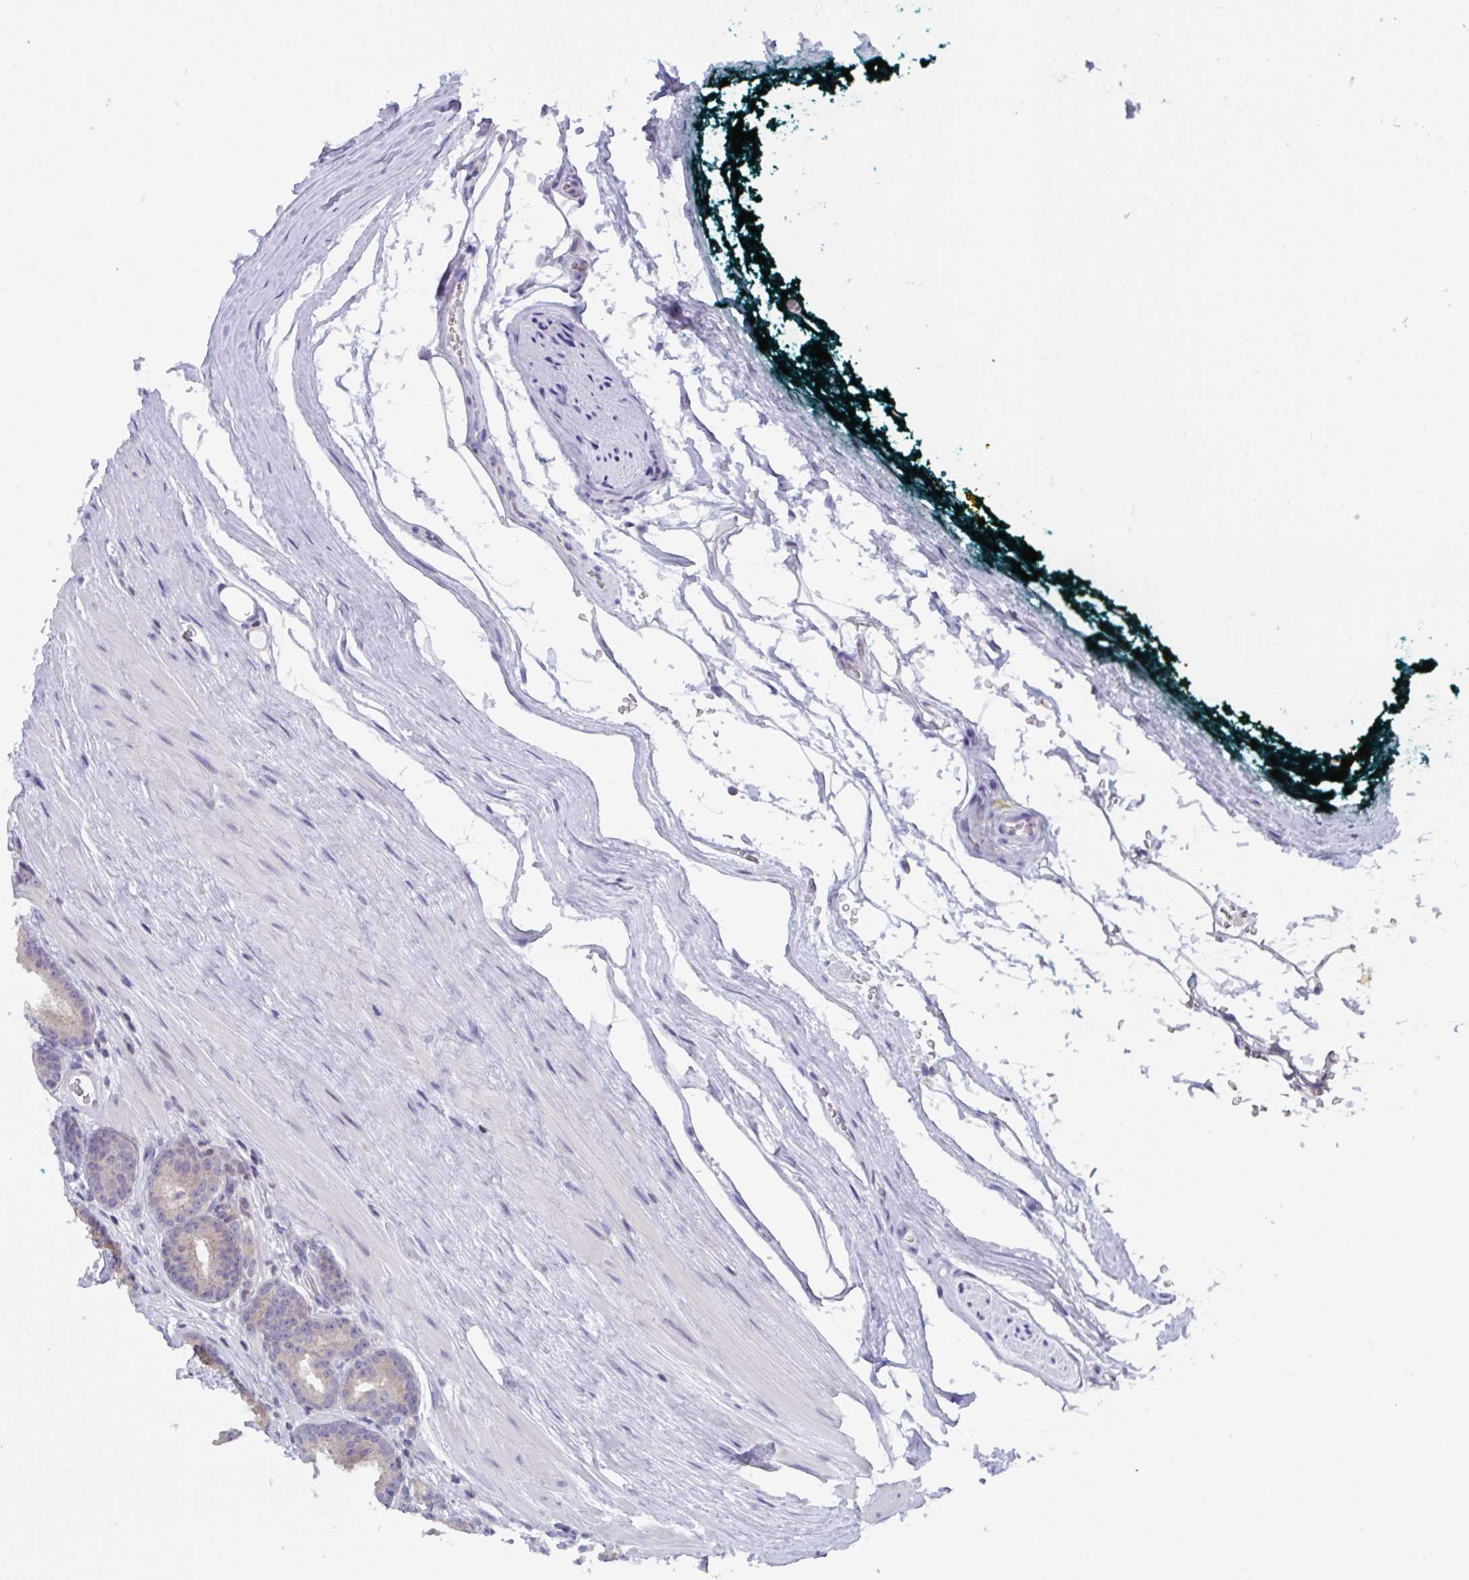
{"staining": {"intensity": "weak", "quantity": ">75%", "location": "cytoplasmic/membranous"}, "tissue": "prostate cancer", "cell_type": "Tumor cells", "image_type": "cancer", "snomed": [{"axis": "morphology", "description": "Adenocarcinoma, Low grade"}, {"axis": "topography", "description": "Prostate"}], "caption": "Immunohistochemical staining of prostate cancer (adenocarcinoma (low-grade)) demonstrates low levels of weak cytoplasmic/membranous protein expression in approximately >75% of tumor cells.", "gene": "SNX11", "patient": {"sex": "male", "age": 61}}